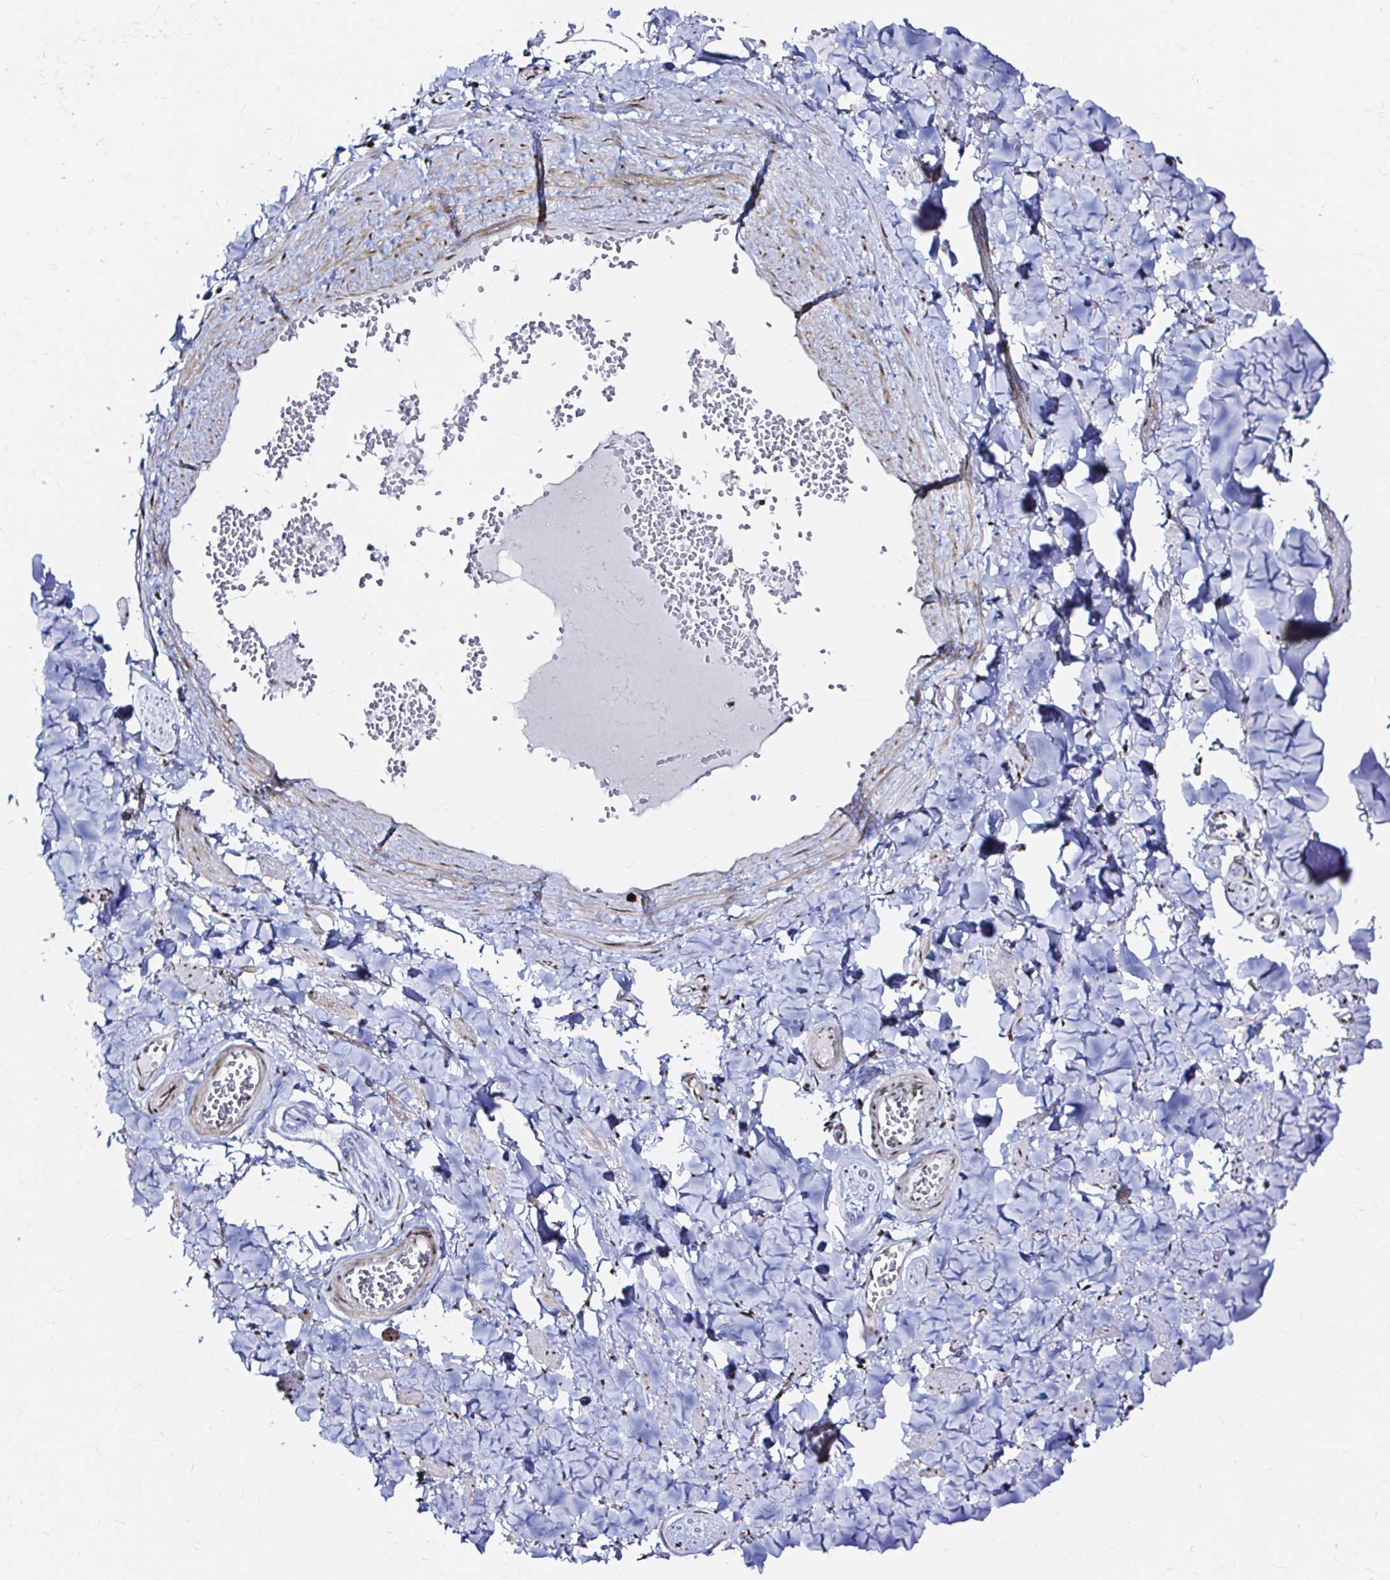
{"staining": {"intensity": "moderate", "quantity": "25%-75%", "location": "nuclear"}, "tissue": "soft tissue", "cell_type": "Fibroblasts", "image_type": "normal", "snomed": [{"axis": "morphology", "description": "Normal tissue, NOS"}, {"axis": "topography", "description": "Vulva"}, {"axis": "topography", "description": "Peripheral nerve tissue"}], "caption": "A photomicrograph of soft tissue stained for a protein reveals moderate nuclear brown staining in fibroblasts. (brown staining indicates protein expression, while blue staining denotes nuclei).", "gene": "SNRPC", "patient": {"sex": "female", "age": 66}}